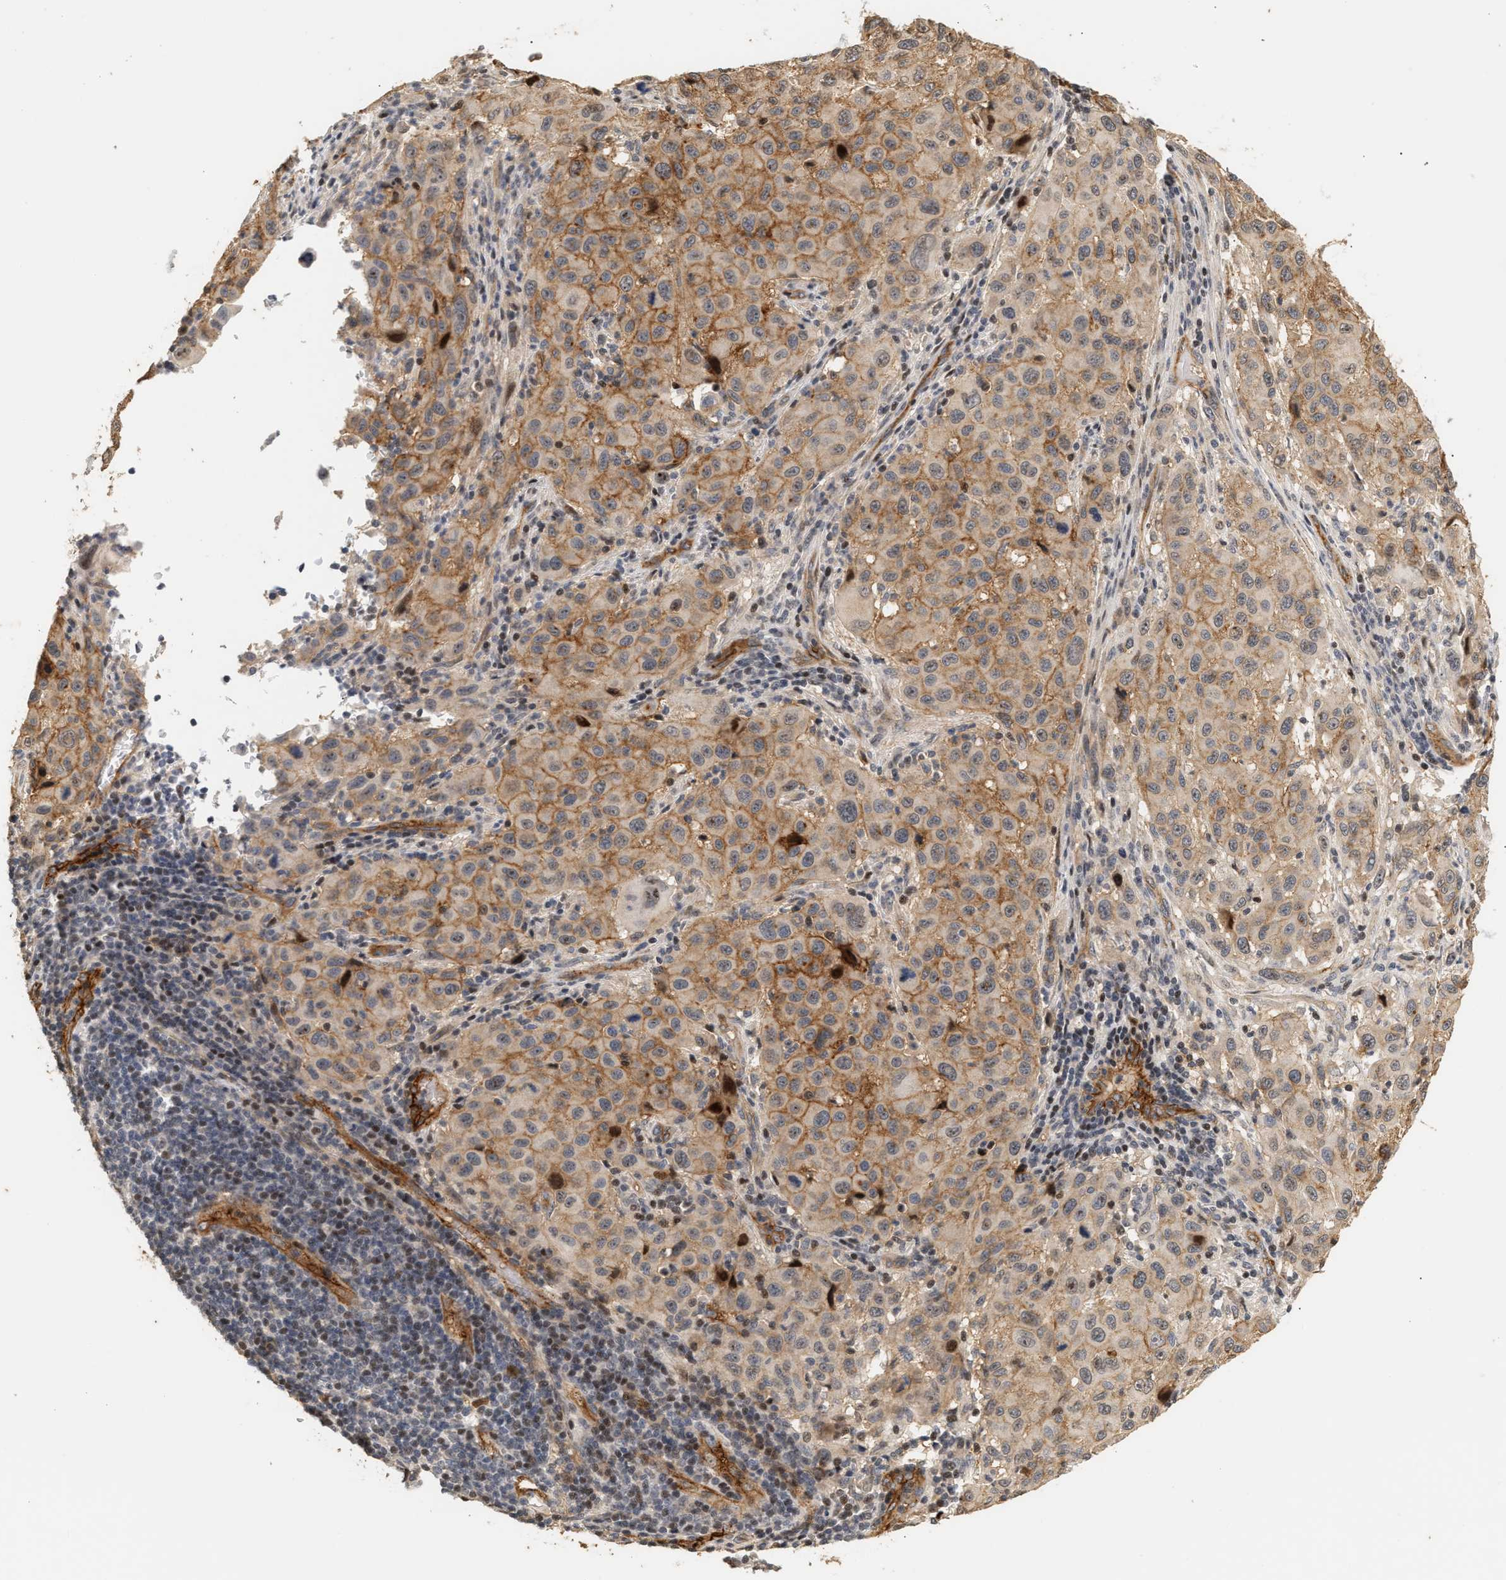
{"staining": {"intensity": "moderate", "quantity": ">75%", "location": "cytoplasmic/membranous"}, "tissue": "melanoma", "cell_type": "Tumor cells", "image_type": "cancer", "snomed": [{"axis": "morphology", "description": "Malignant melanoma, Metastatic site"}, {"axis": "topography", "description": "Lymph node"}], "caption": "Immunohistochemical staining of human melanoma demonstrates moderate cytoplasmic/membranous protein staining in about >75% of tumor cells.", "gene": "PLXND1", "patient": {"sex": "male", "age": 61}}